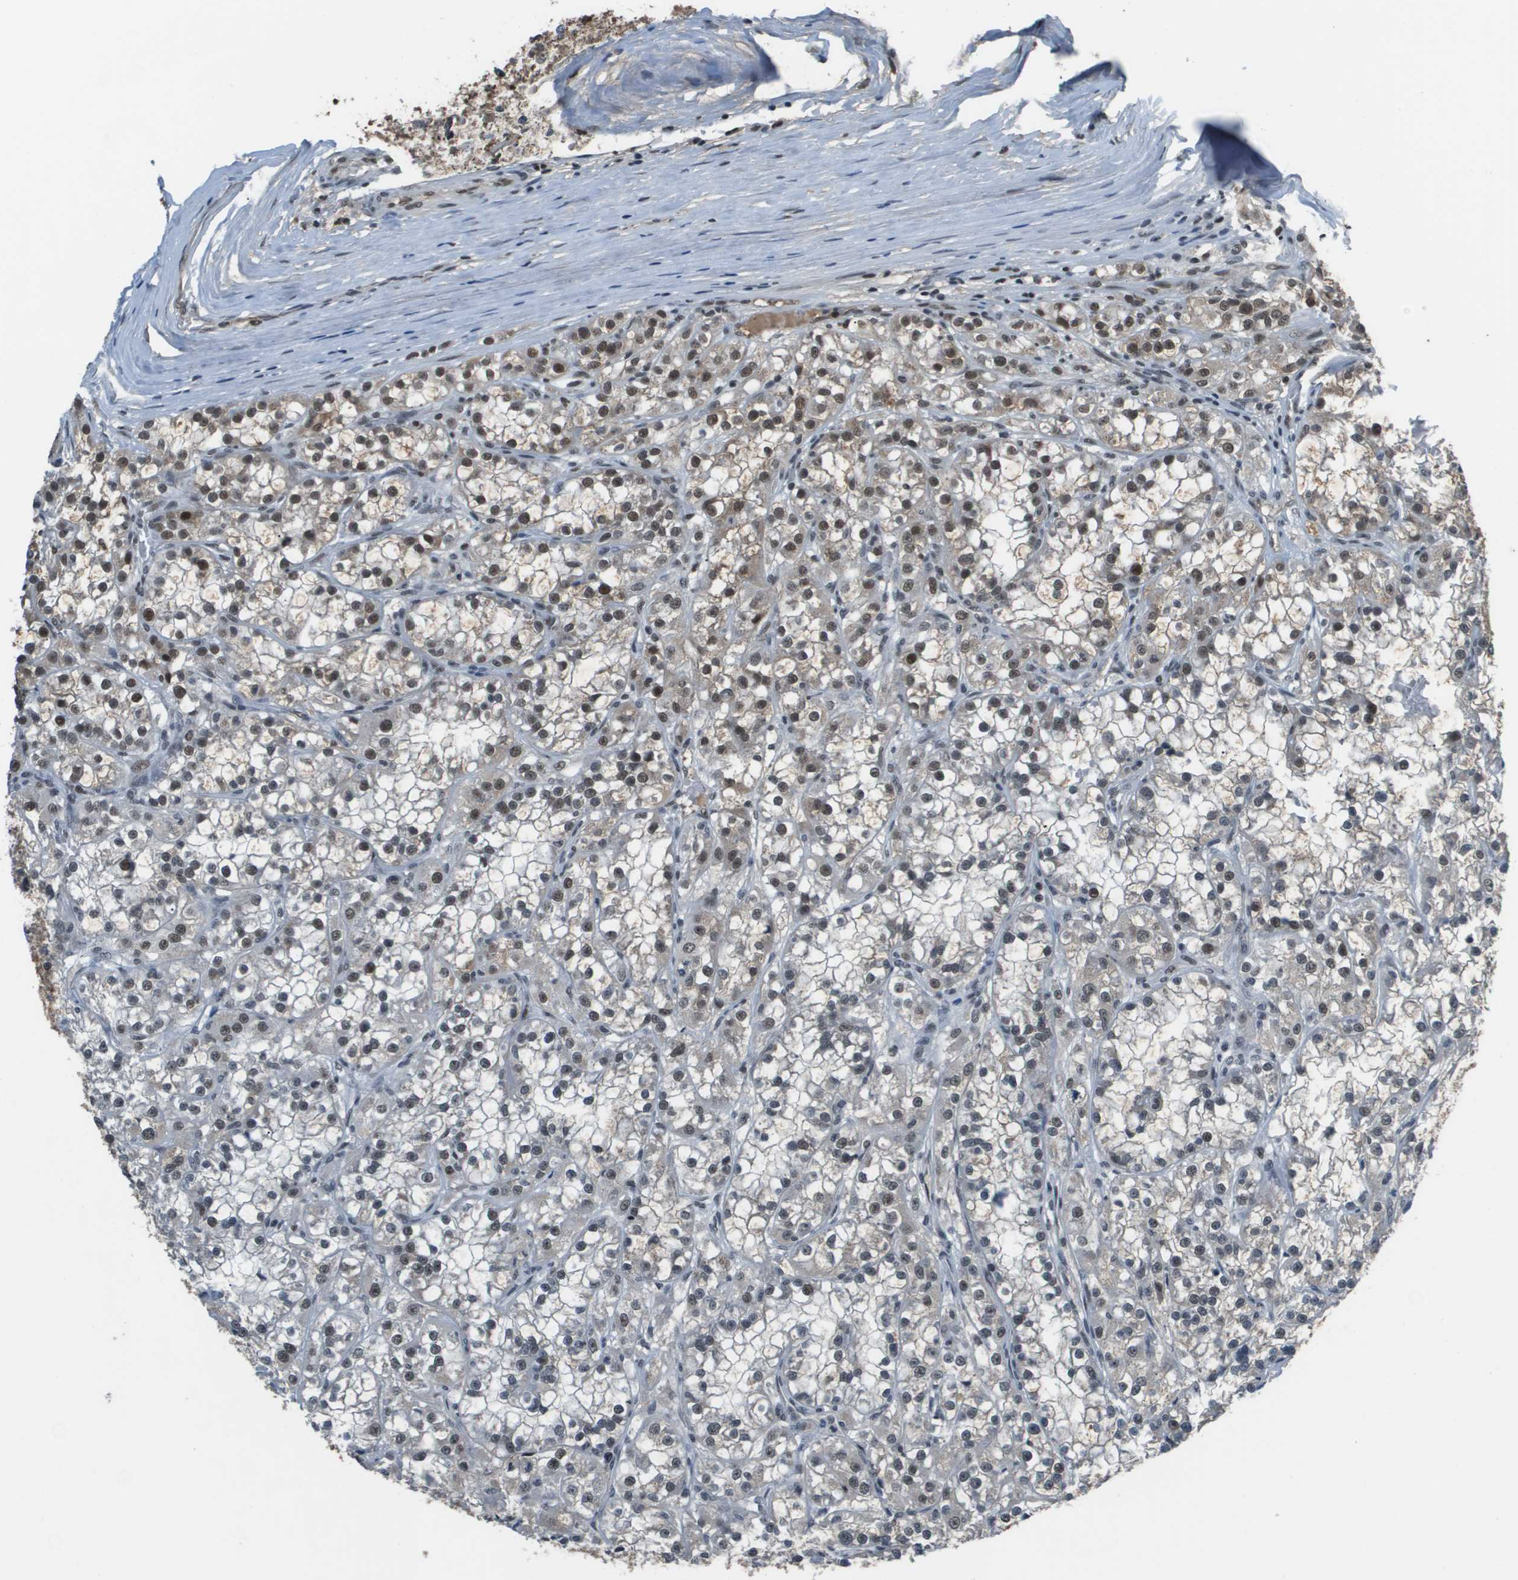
{"staining": {"intensity": "moderate", "quantity": "25%-75%", "location": "nuclear"}, "tissue": "renal cancer", "cell_type": "Tumor cells", "image_type": "cancer", "snomed": [{"axis": "morphology", "description": "Adenocarcinoma, NOS"}, {"axis": "topography", "description": "Kidney"}], "caption": "Renal cancer was stained to show a protein in brown. There is medium levels of moderate nuclear positivity in approximately 25%-75% of tumor cells. The protein is stained brown, and the nuclei are stained in blue (DAB (3,3'-diaminobenzidine) IHC with brightfield microscopy, high magnification).", "gene": "THRAP3", "patient": {"sex": "female", "age": 52}}